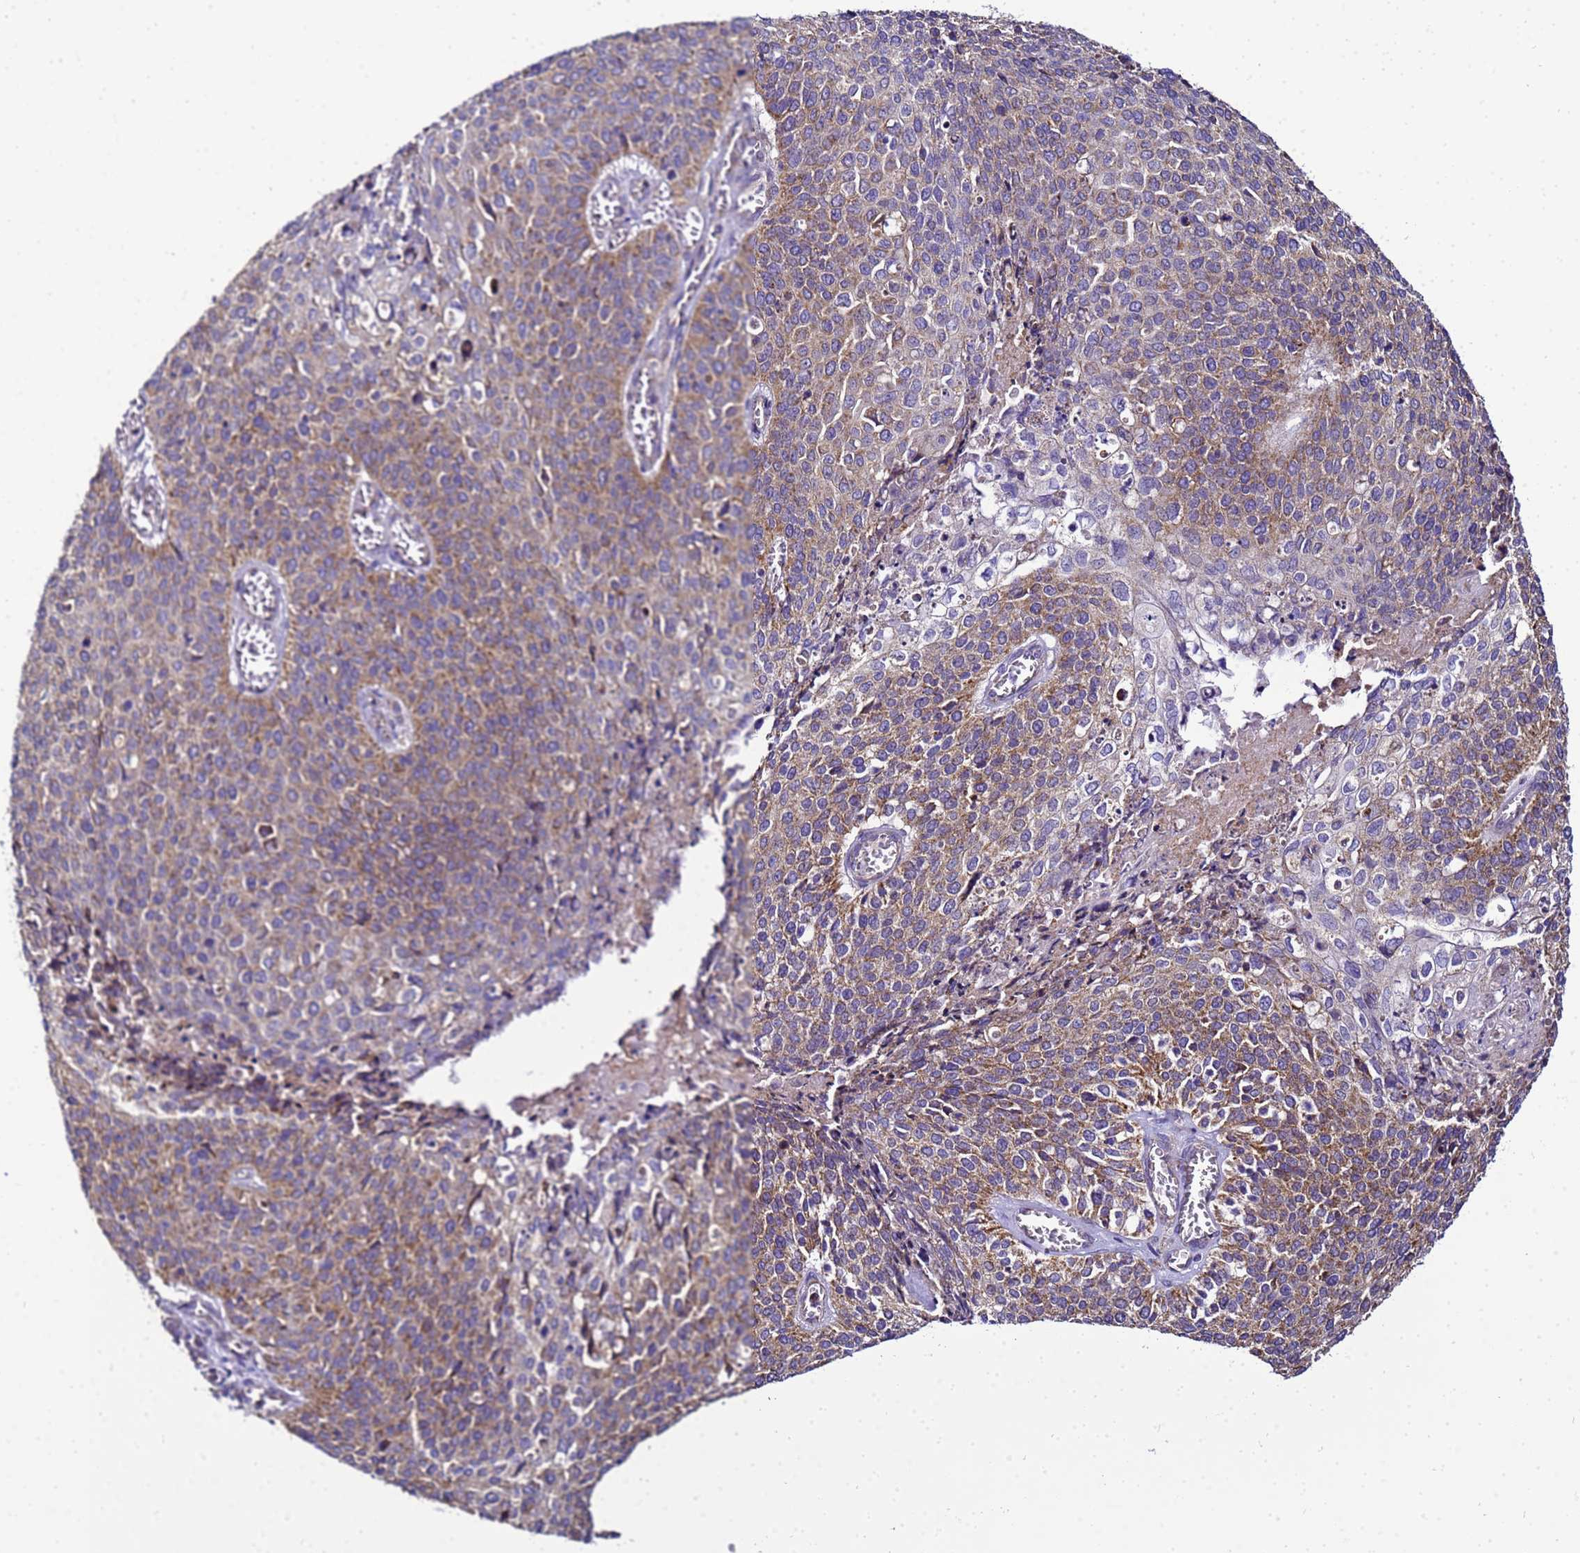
{"staining": {"intensity": "moderate", "quantity": "25%-75%", "location": "cytoplasmic/membranous"}, "tissue": "cervical cancer", "cell_type": "Tumor cells", "image_type": "cancer", "snomed": [{"axis": "morphology", "description": "Squamous cell carcinoma, NOS"}, {"axis": "topography", "description": "Cervix"}], "caption": "Approximately 25%-75% of tumor cells in cervical squamous cell carcinoma demonstrate moderate cytoplasmic/membranous protein positivity as visualized by brown immunohistochemical staining.", "gene": "HIGD2A", "patient": {"sex": "female", "age": 39}}